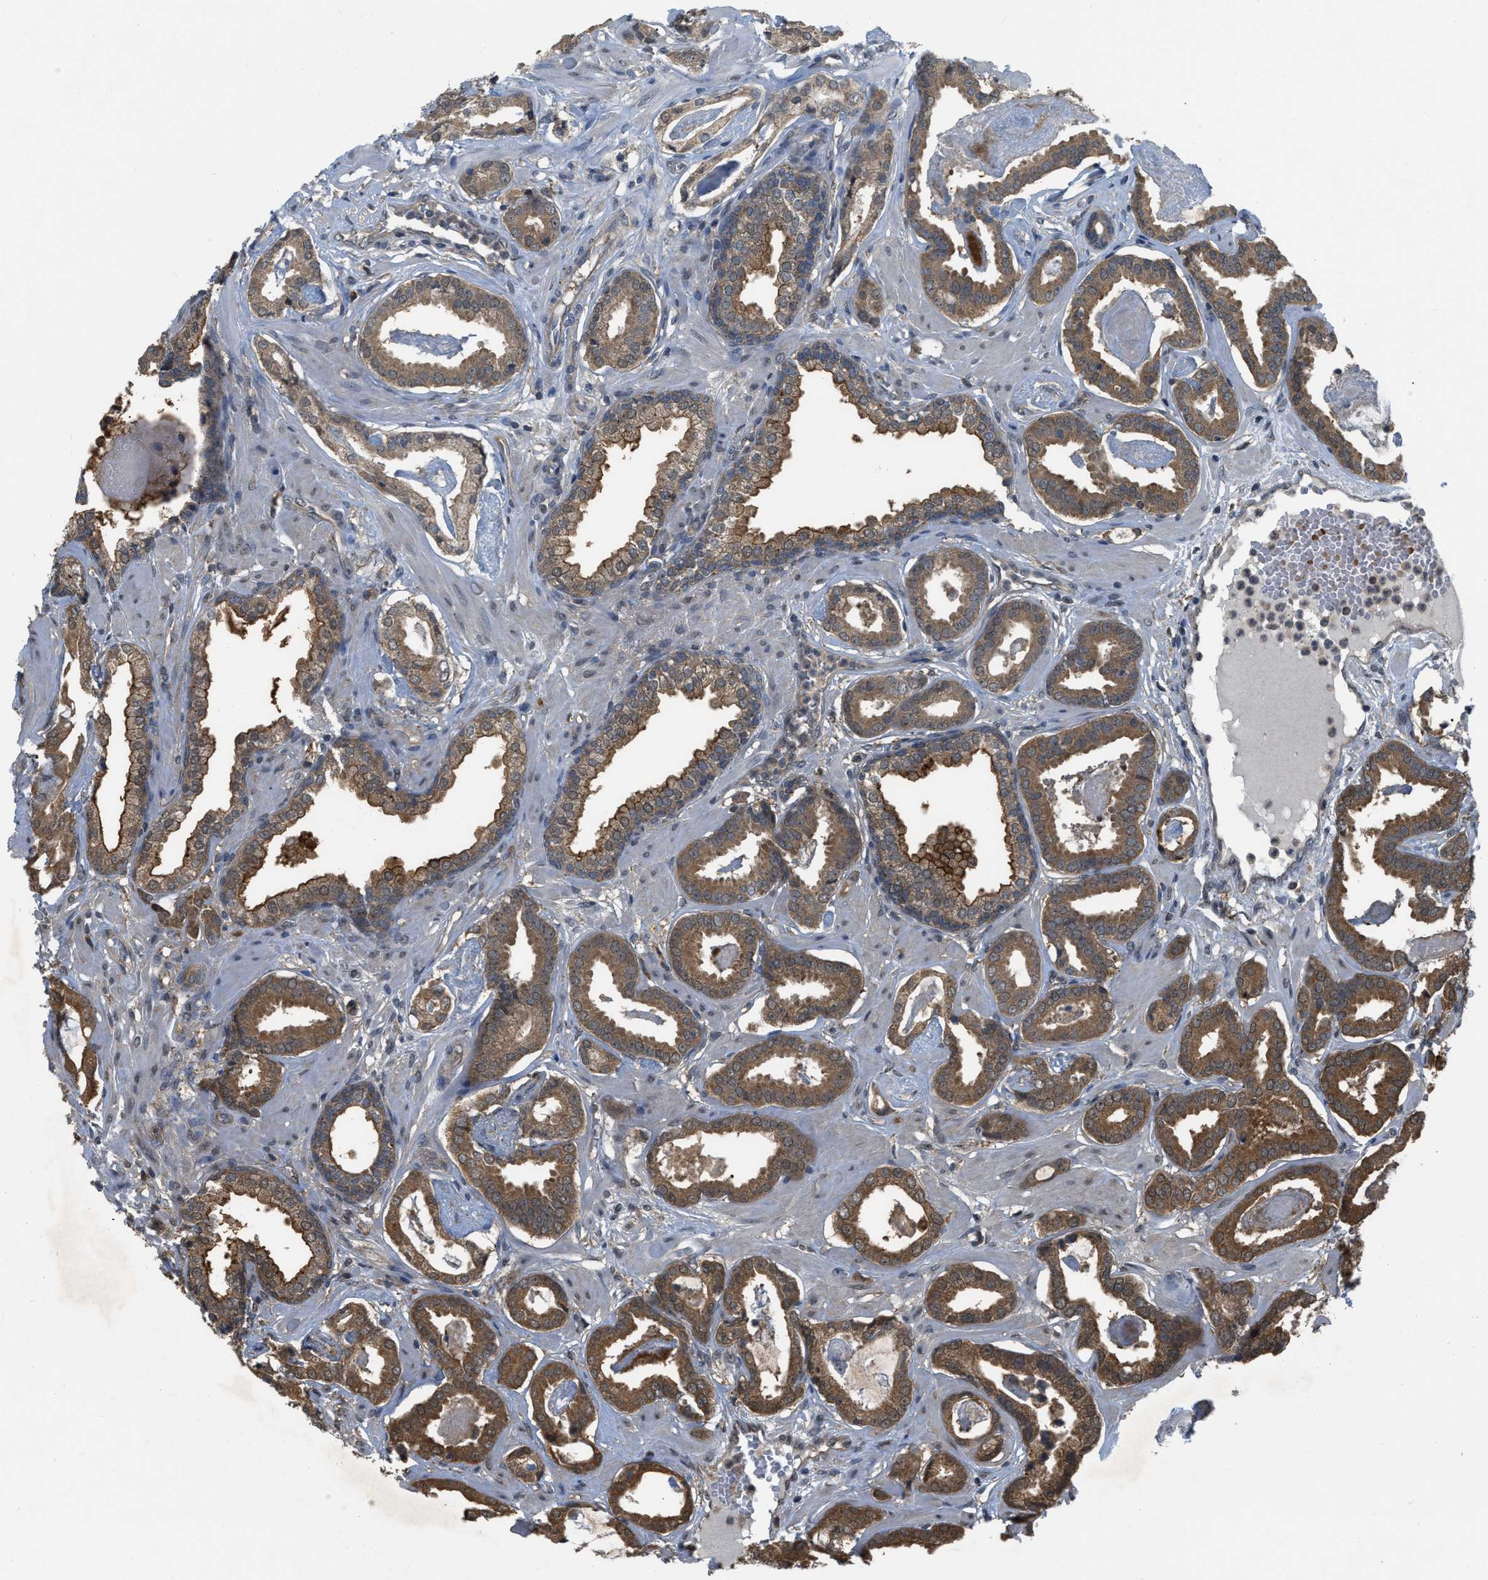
{"staining": {"intensity": "moderate", "quantity": ">75%", "location": "cytoplasmic/membranous"}, "tissue": "prostate cancer", "cell_type": "Tumor cells", "image_type": "cancer", "snomed": [{"axis": "morphology", "description": "Adenocarcinoma, Low grade"}, {"axis": "topography", "description": "Prostate"}], "caption": "An image of prostate adenocarcinoma (low-grade) stained for a protein displays moderate cytoplasmic/membranous brown staining in tumor cells.", "gene": "BCL7C", "patient": {"sex": "male", "age": 53}}